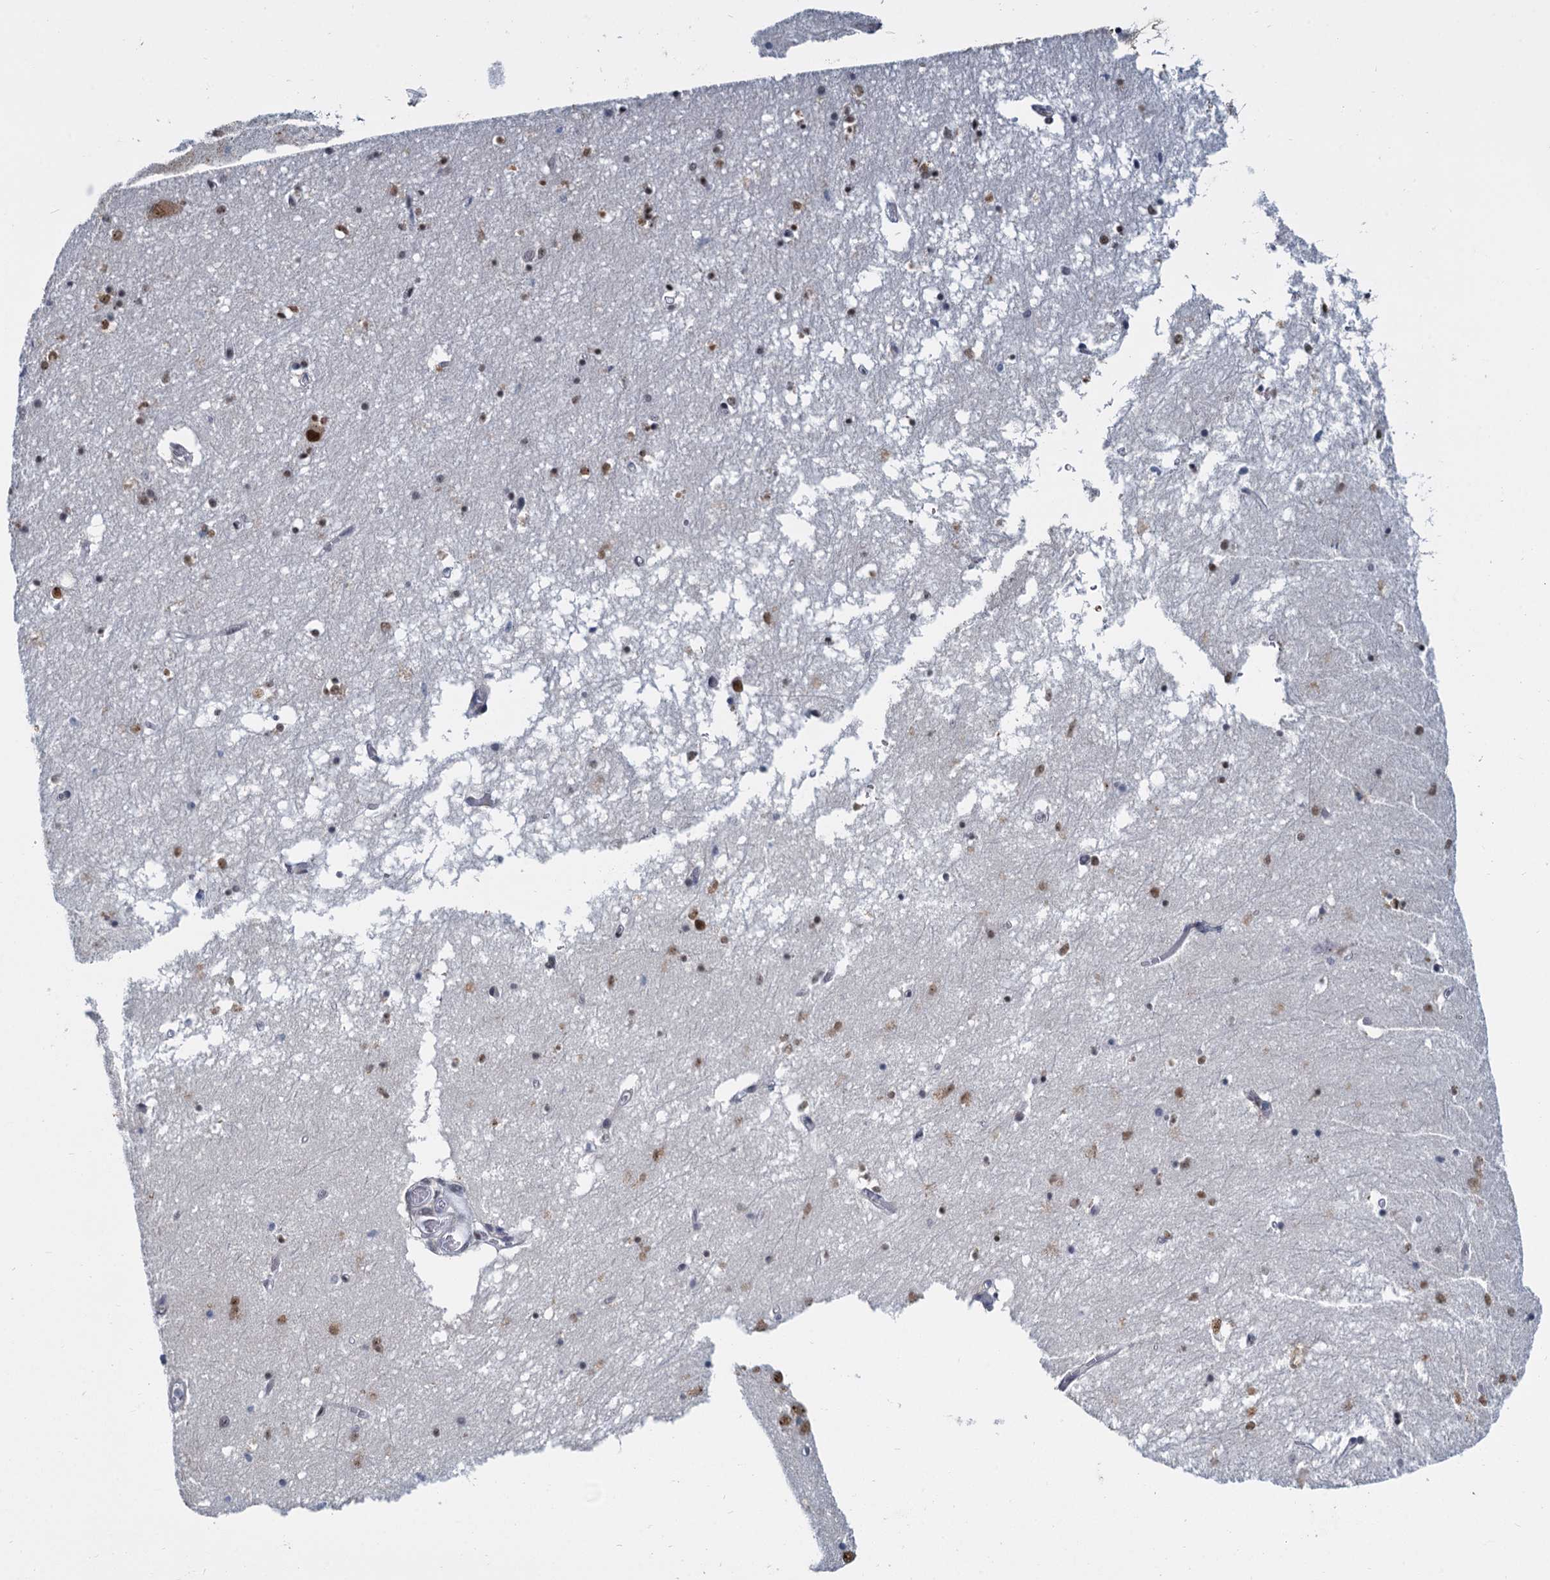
{"staining": {"intensity": "moderate", "quantity": "25%-75%", "location": "nuclear"}, "tissue": "hippocampus", "cell_type": "Glial cells", "image_type": "normal", "snomed": [{"axis": "morphology", "description": "Normal tissue, NOS"}, {"axis": "topography", "description": "Hippocampus"}], "caption": "A high-resolution photomicrograph shows immunohistochemistry staining of benign hippocampus, which exhibits moderate nuclear expression in about 25%-75% of glial cells.", "gene": "RPRD1A", "patient": {"sex": "male", "age": 70}}